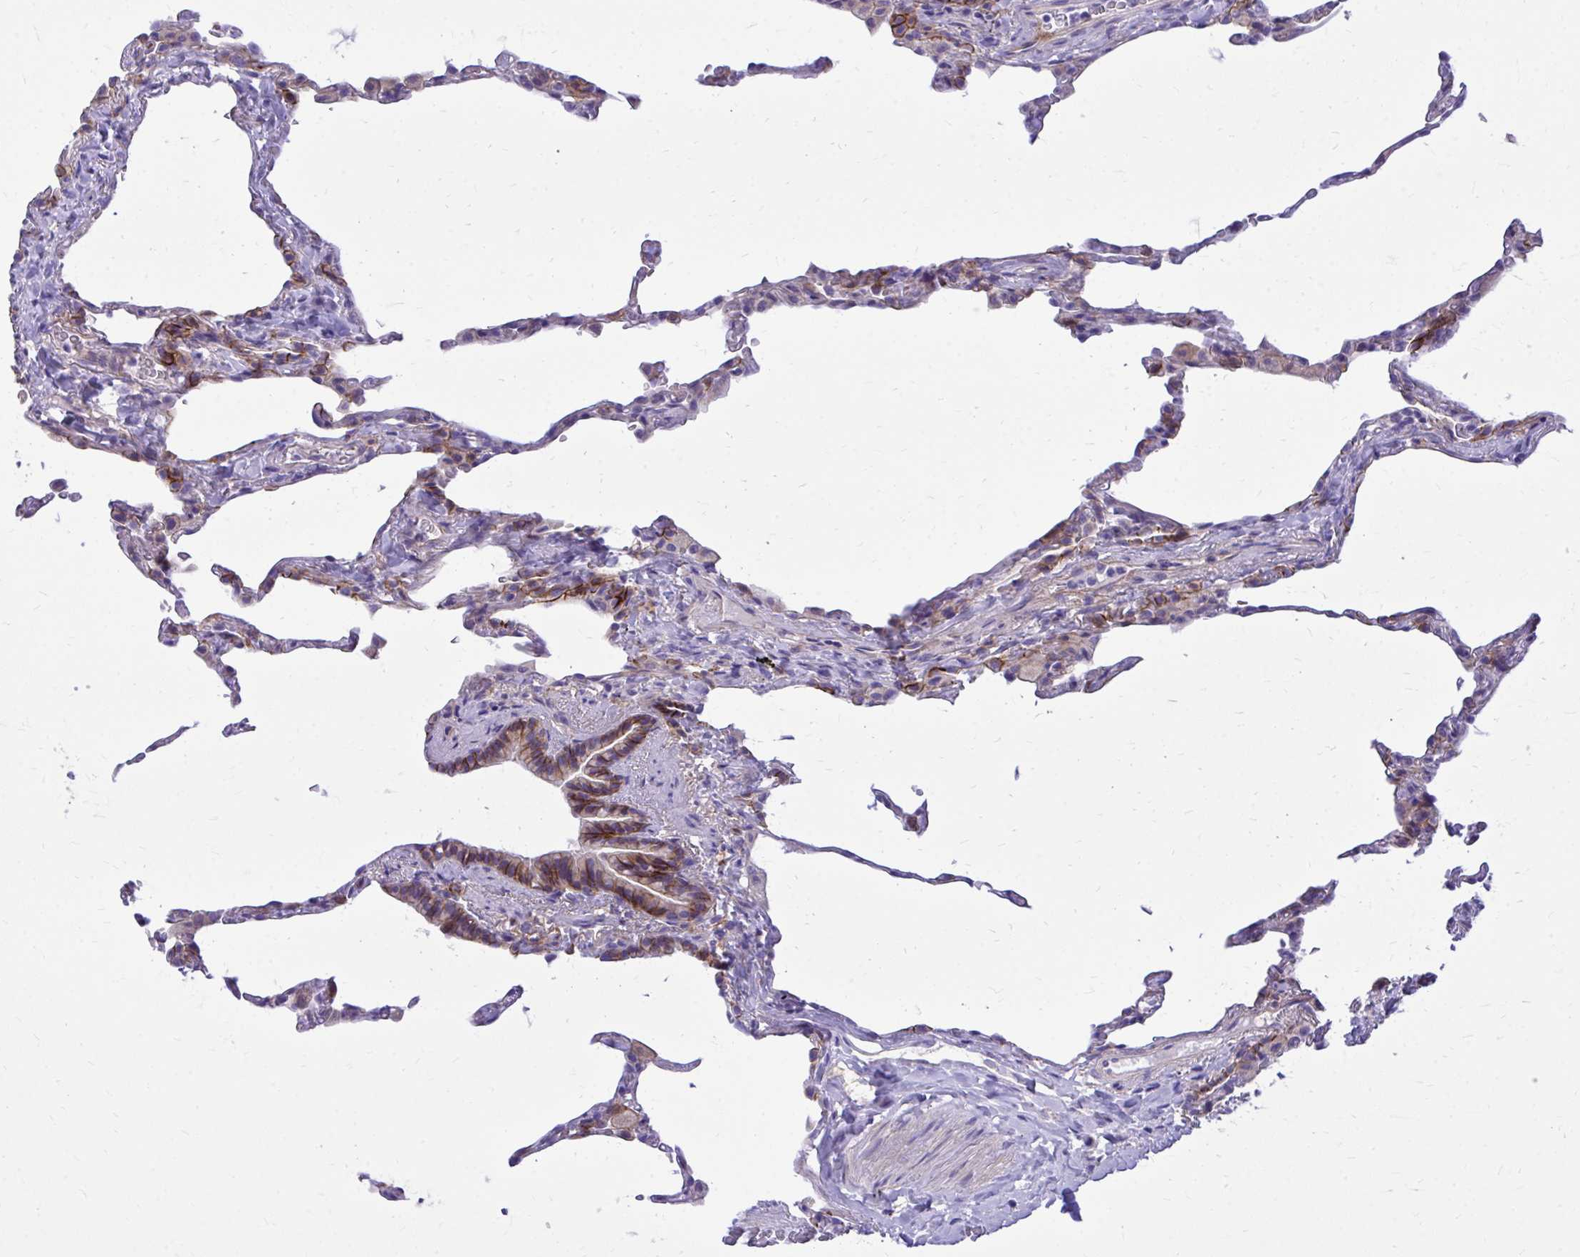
{"staining": {"intensity": "moderate", "quantity": "<25%", "location": "cytoplasmic/membranous"}, "tissue": "lung", "cell_type": "Alveolar cells", "image_type": "normal", "snomed": [{"axis": "morphology", "description": "Normal tissue, NOS"}, {"axis": "topography", "description": "Lung"}], "caption": "An image showing moderate cytoplasmic/membranous expression in about <25% of alveolar cells in normal lung, as visualized by brown immunohistochemical staining.", "gene": "EPB41L1", "patient": {"sex": "female", "age": 57}}